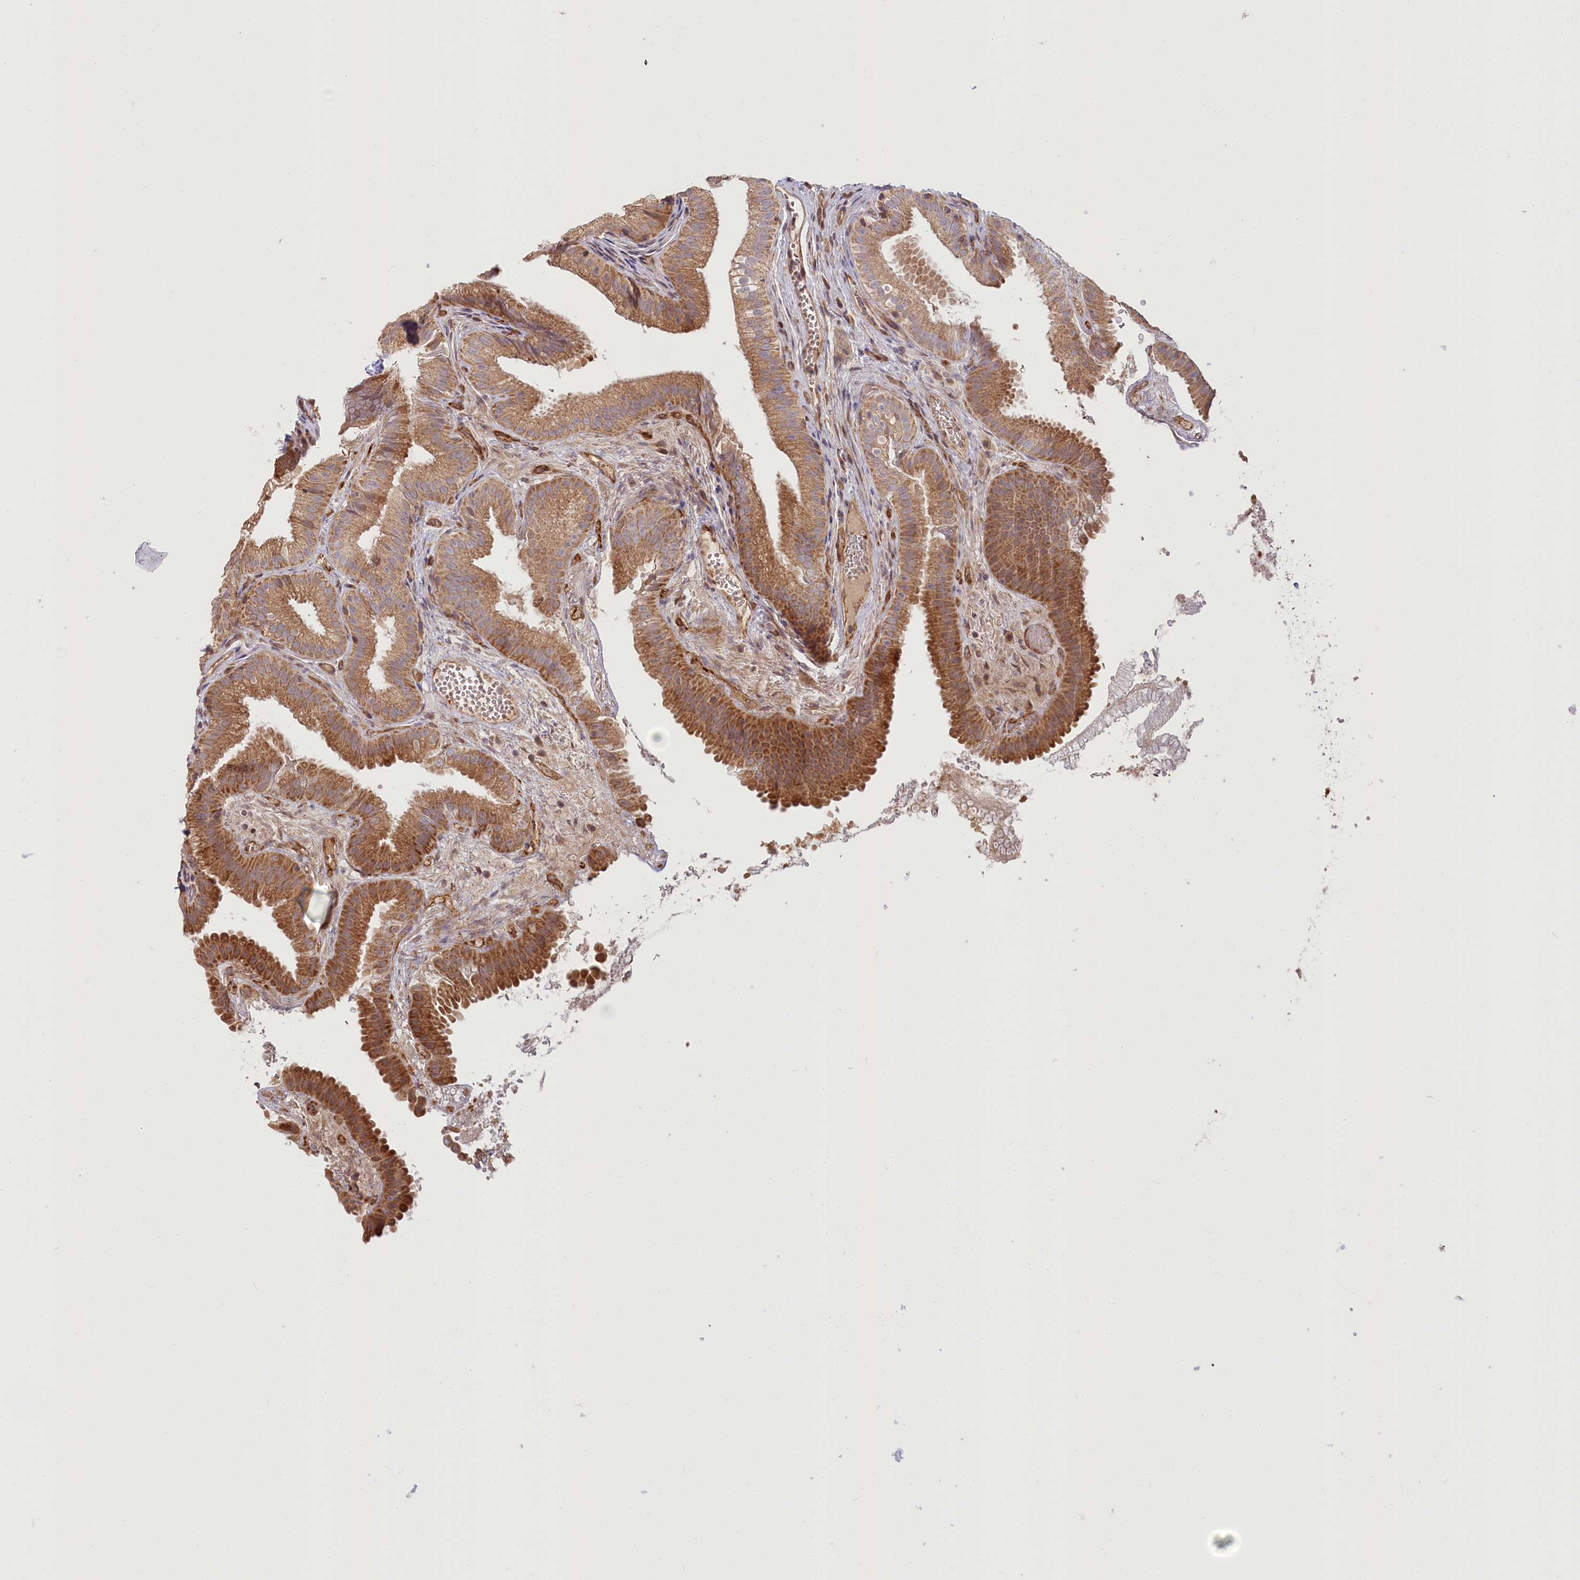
{"staining": {"intensity": "moderate", "quantity": ">75%", "location": "cytoplasmic/membranous"}, "tissue": "gallbladder", "cell_type": "Glandular cells", "image_type": "normal", "snomed": [{"axis": "morphology", "description": "Normal tissue, NOS"}, {"axis": "topography", "description": "Gallbladder"}], "caption": "Moderate cytoplasmic/membranous staining is identified in approximately >75% of glandular cells in unremarkable gallbladder.", "gene": "CEP70", "patient": {"sex": "female", "age": 30}}